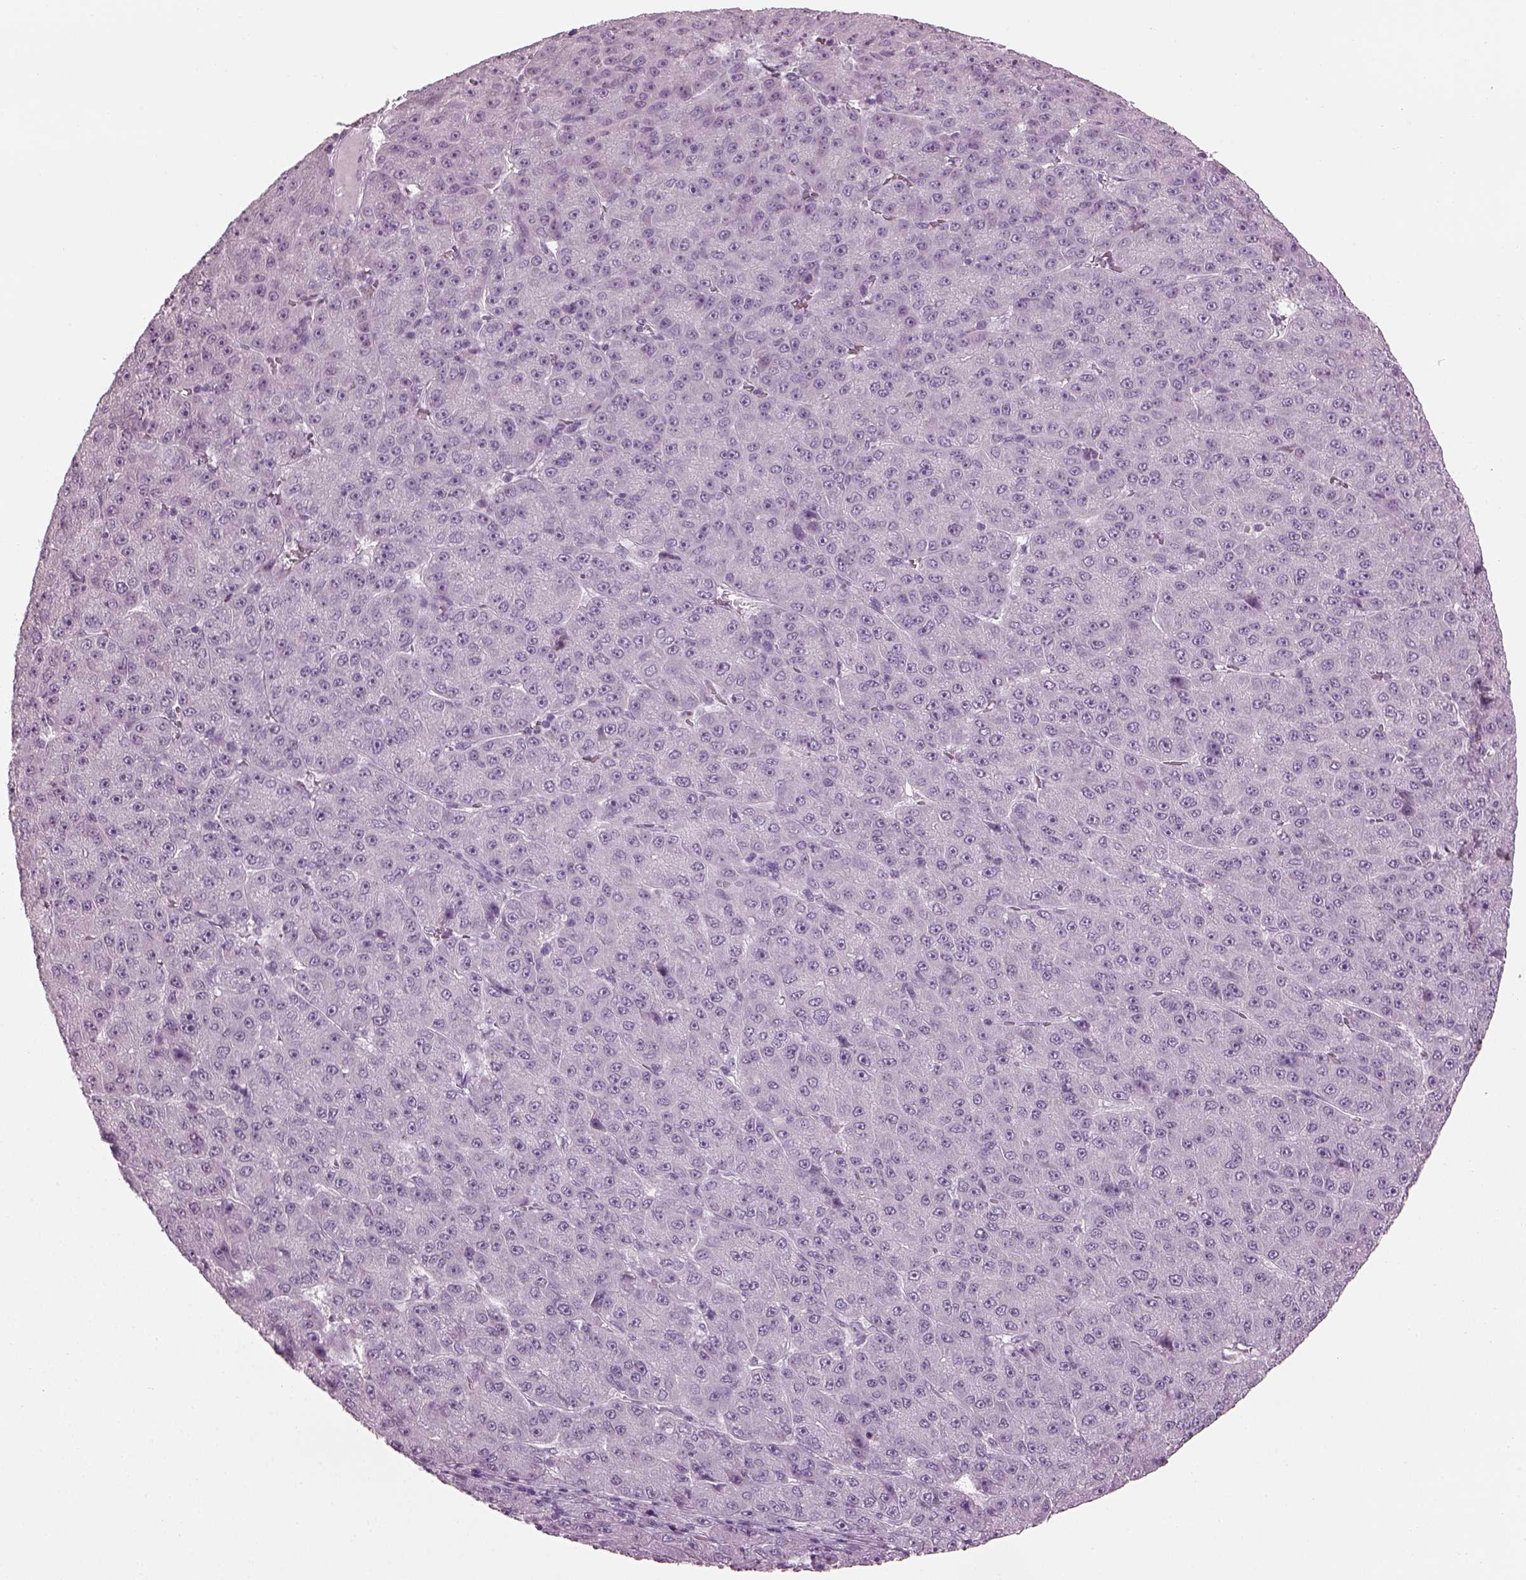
{"staining": {"intensity": "negative", "quantity": "none", "location": "none"}, "tissue": "liver cancer", "cell_type": "Tumor cells", "image_type": "cancer", "snomed": [{"axis": "morphology", "description": "Carcinoma, Hepatocellular, NOS"}, {"axis": "topography", "description": "Liver"}], "caption": "Photomicrograph shows no significant protein staining in tumor cells of liver cancer (hepatocellular carcinoma).", "gene": "ADGRG2", "patient": {"sex": "male", "age": 67}}